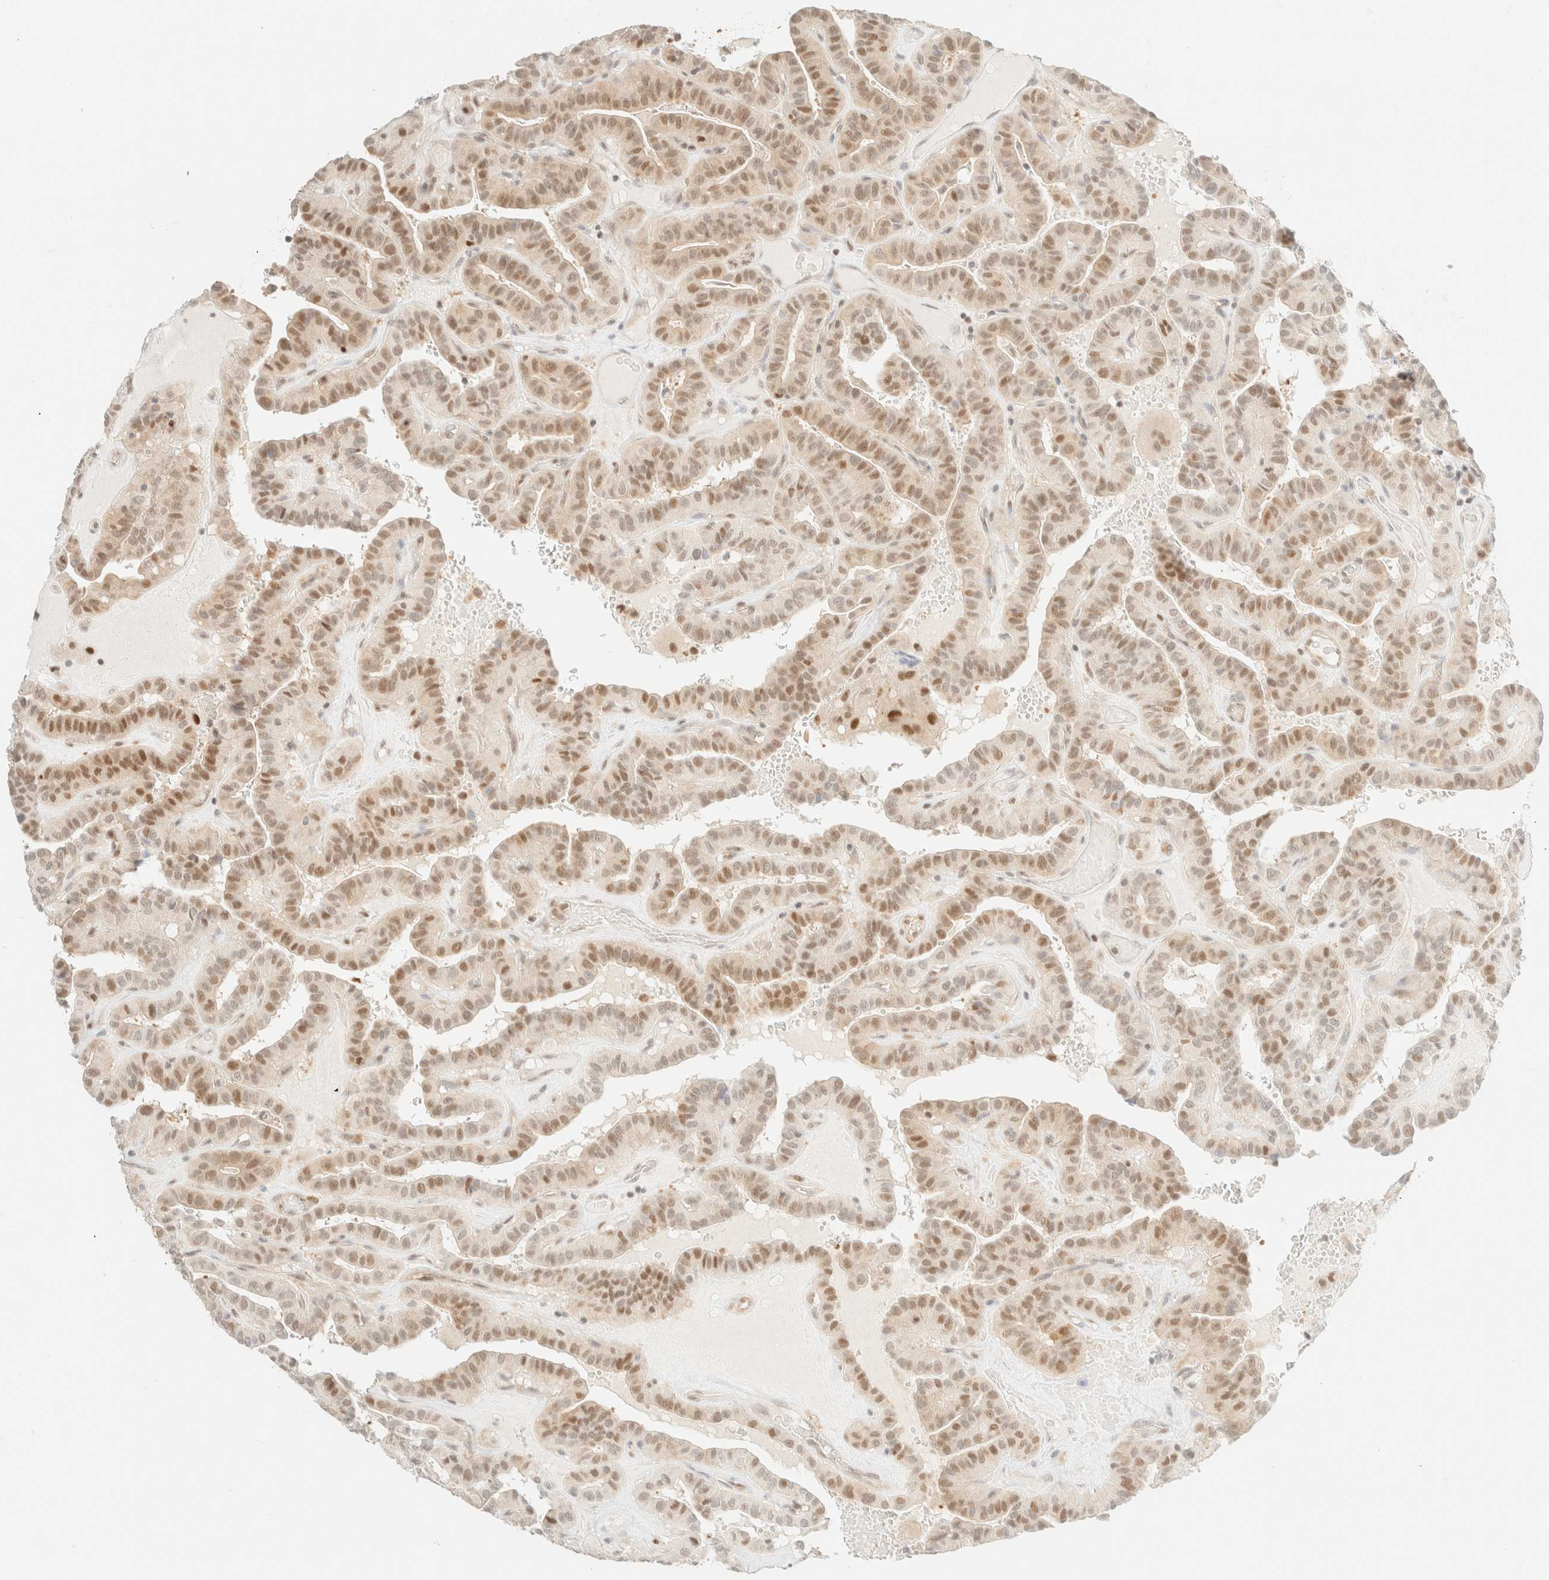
{"staining": {"intensity": "moderate", "quantity": ">75%", "location": "nuclear"}, "tissue": "thyroid cancer", "cell_type": "Tumor cells", "image_type": "cancer", "snomed": [{"axis": "morphology", "description": "Papillary adenocarcinoma, NOS"}, {"axis": "topography", "description": "Thyroid gland"}], "caption": "The photomicrograph shows immunohistochemical staining of thyroid papillary adenocarcinoma. There is moderate nuclear positivity is seen in about >75% of tumor cells.", "gene": "TSR1", "patient": {"sex": "male", "age": 77}}